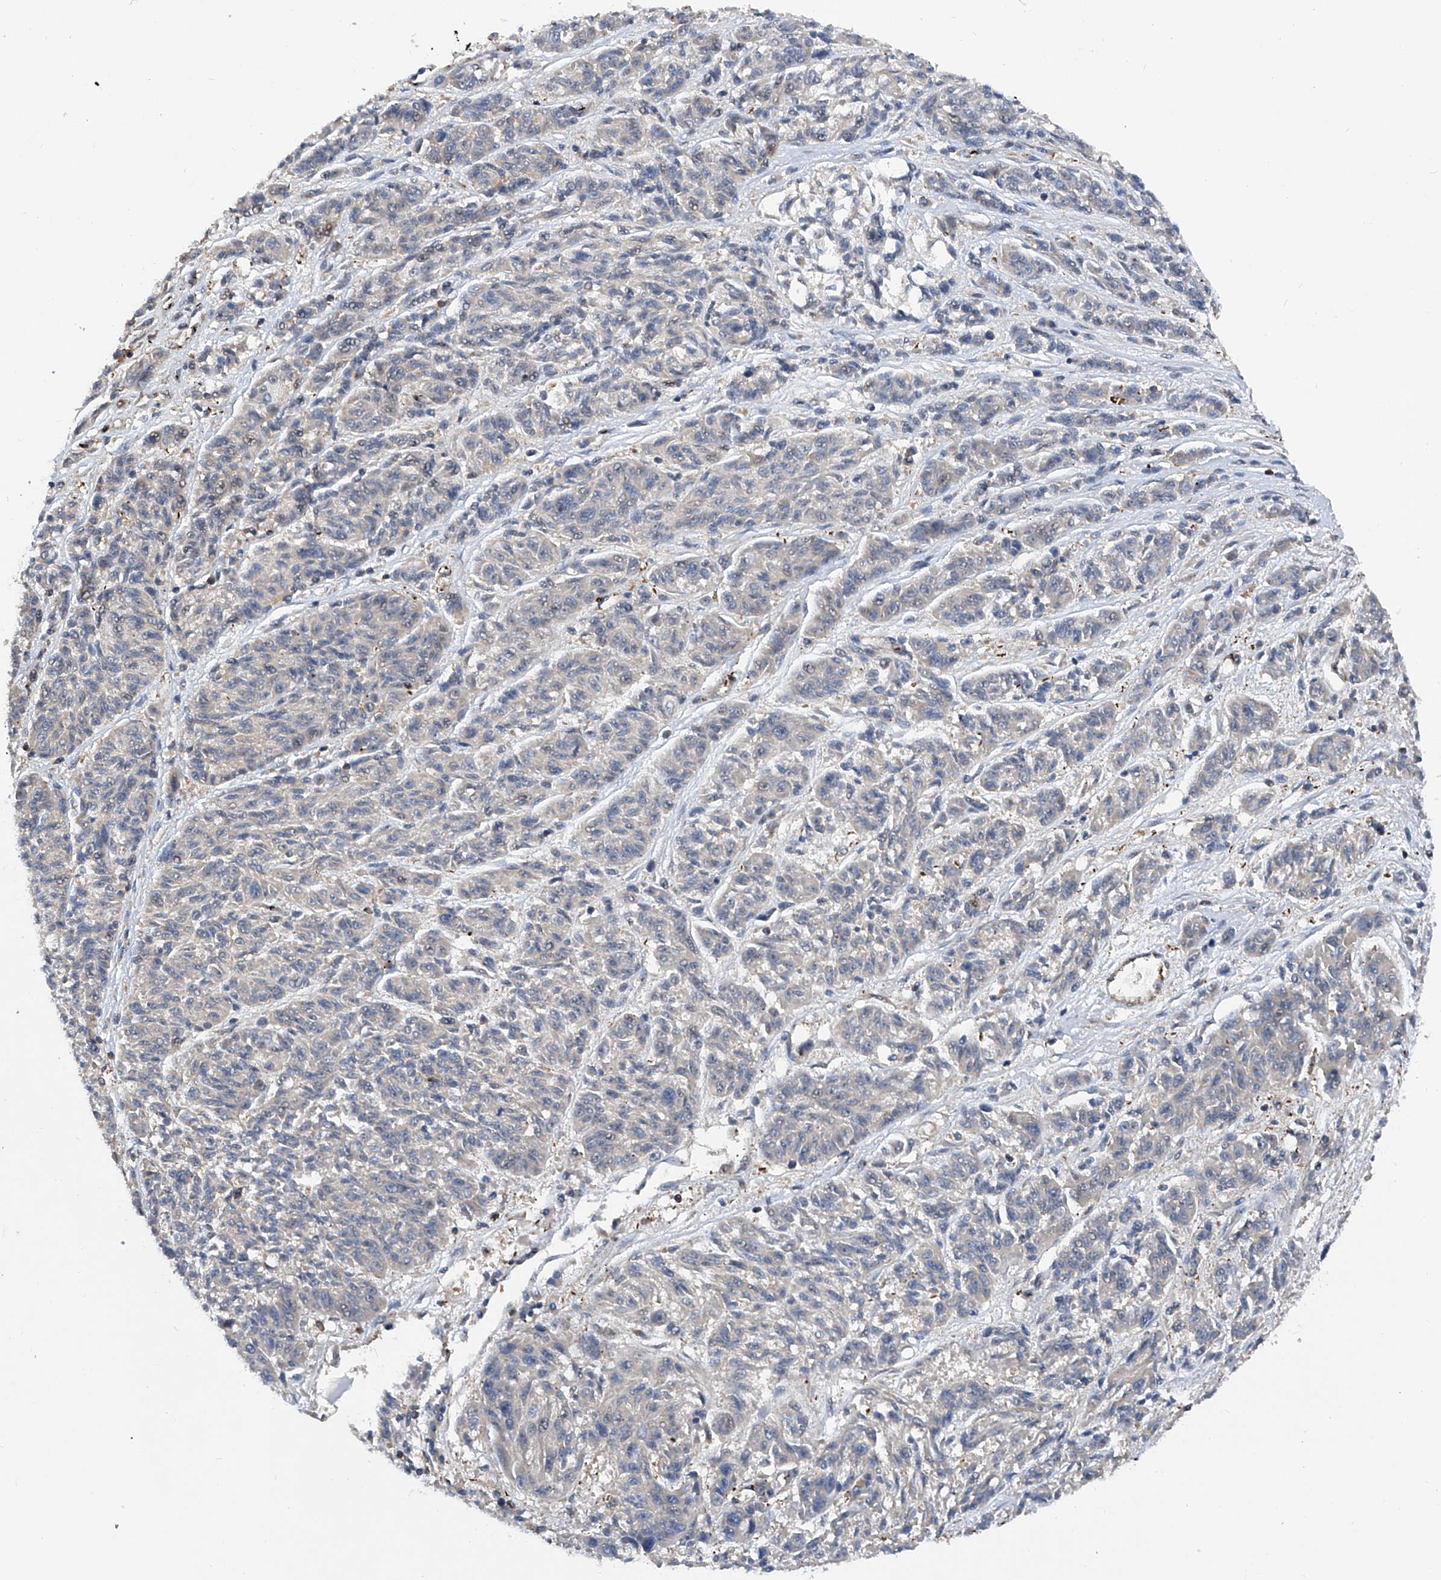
{"staining": {"intensity": "negative", "quantity": "none", "location": "none"}, "tissue": "melanoma", "cell_type": "Tumor cells", "image_type": "cancer", "snomed": [{"axis": "morphology", "description": "Malignant melanoma, NOS"}, {"axis": "topography", "description": "Skin"}], "caption": "Malignant melanoma was stained to show a protein in brown. There is no significant staining in tumor cells.", "gene": "NT5C3A", "patient": {"sex": "male", "age": 53}}